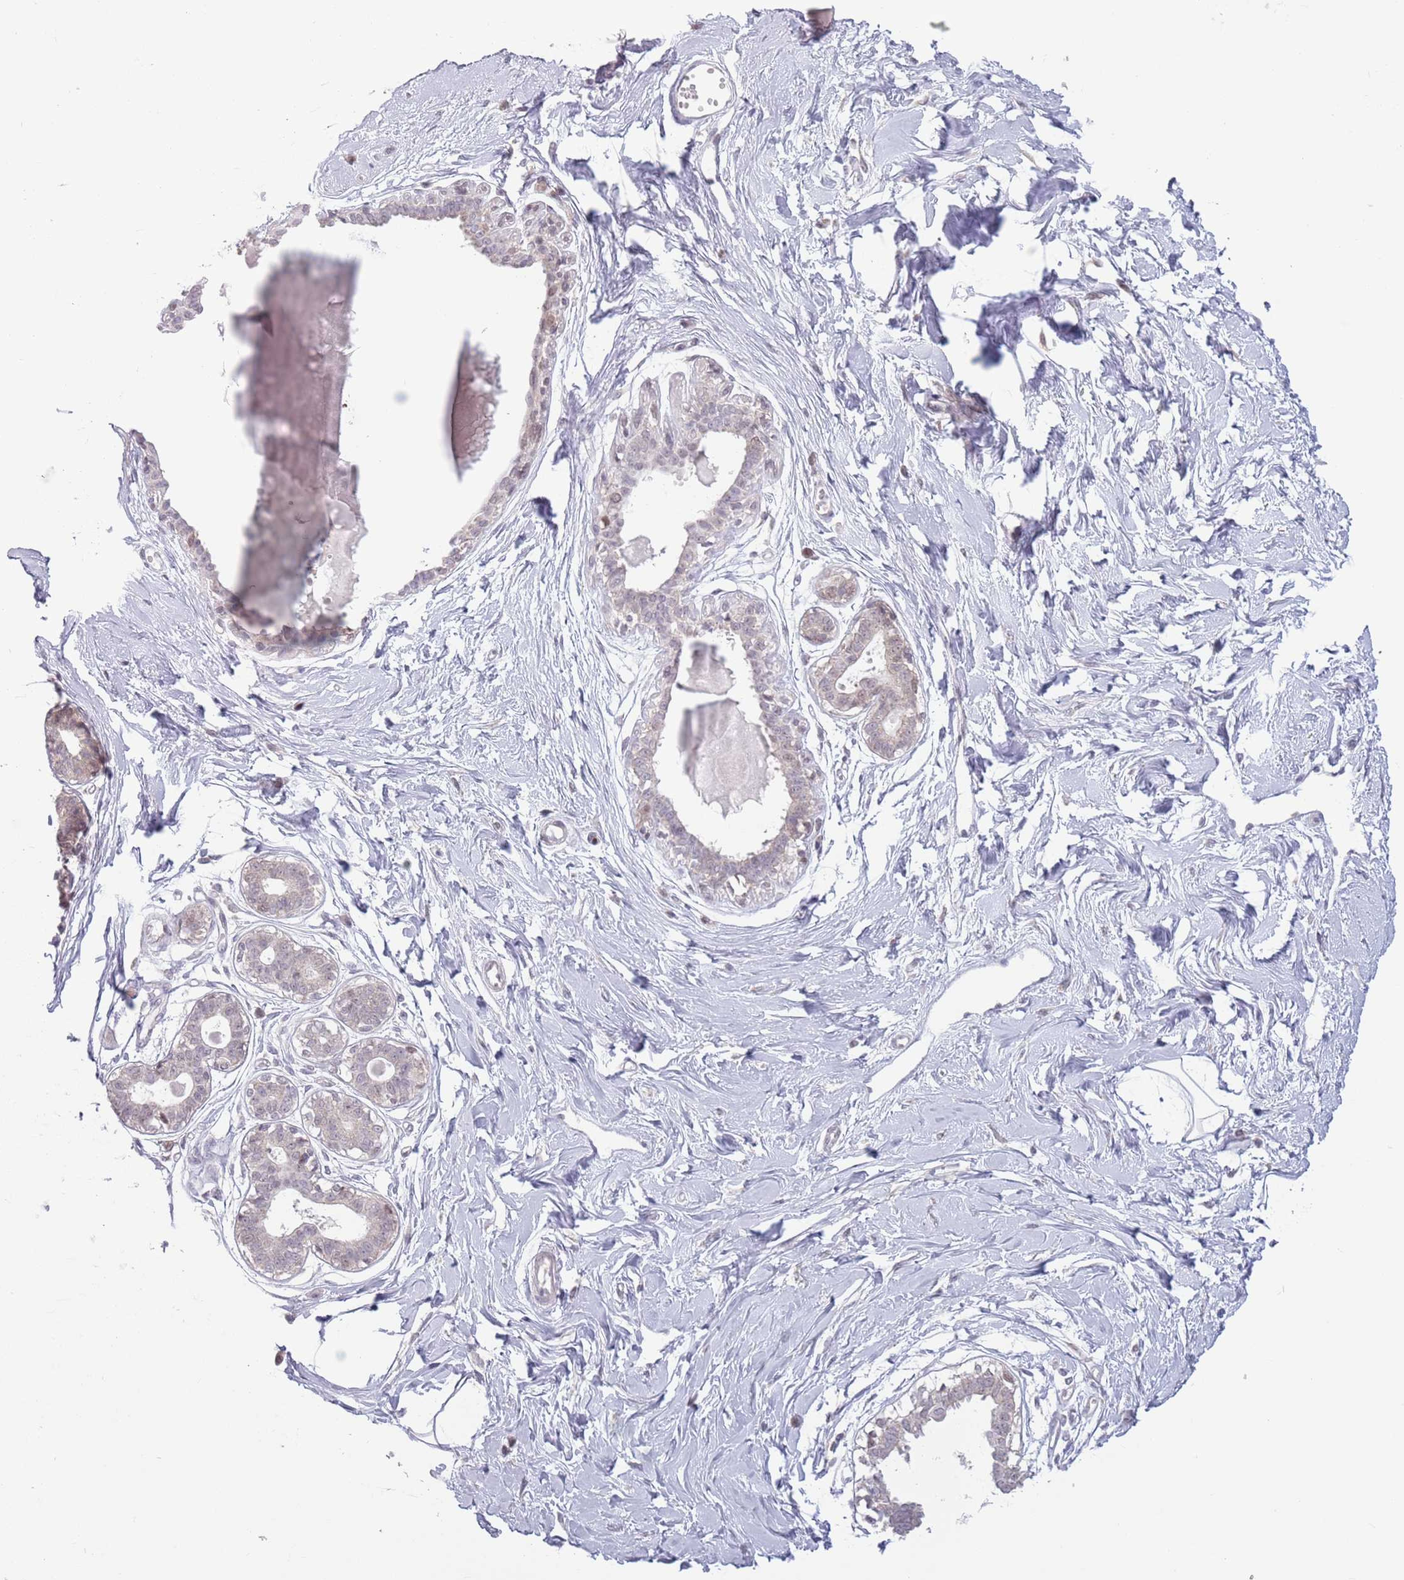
{"staining": {"intensity": "negative", "quantity": "none", "location": "none"}, "tissue": "breast", "cell_type": "Adipocytes", "image_type": "normal", "snomed": [{"axis": "morphology", "description": "Normal tissue, NOS"}, {"axis": "topography", "description": "Breast"}], "caption": "Protein analysis of benign breast displays no significant staining in adipocytes.", "gene": "MRPL34", "patient": {"sex": "female", "age": 45}}